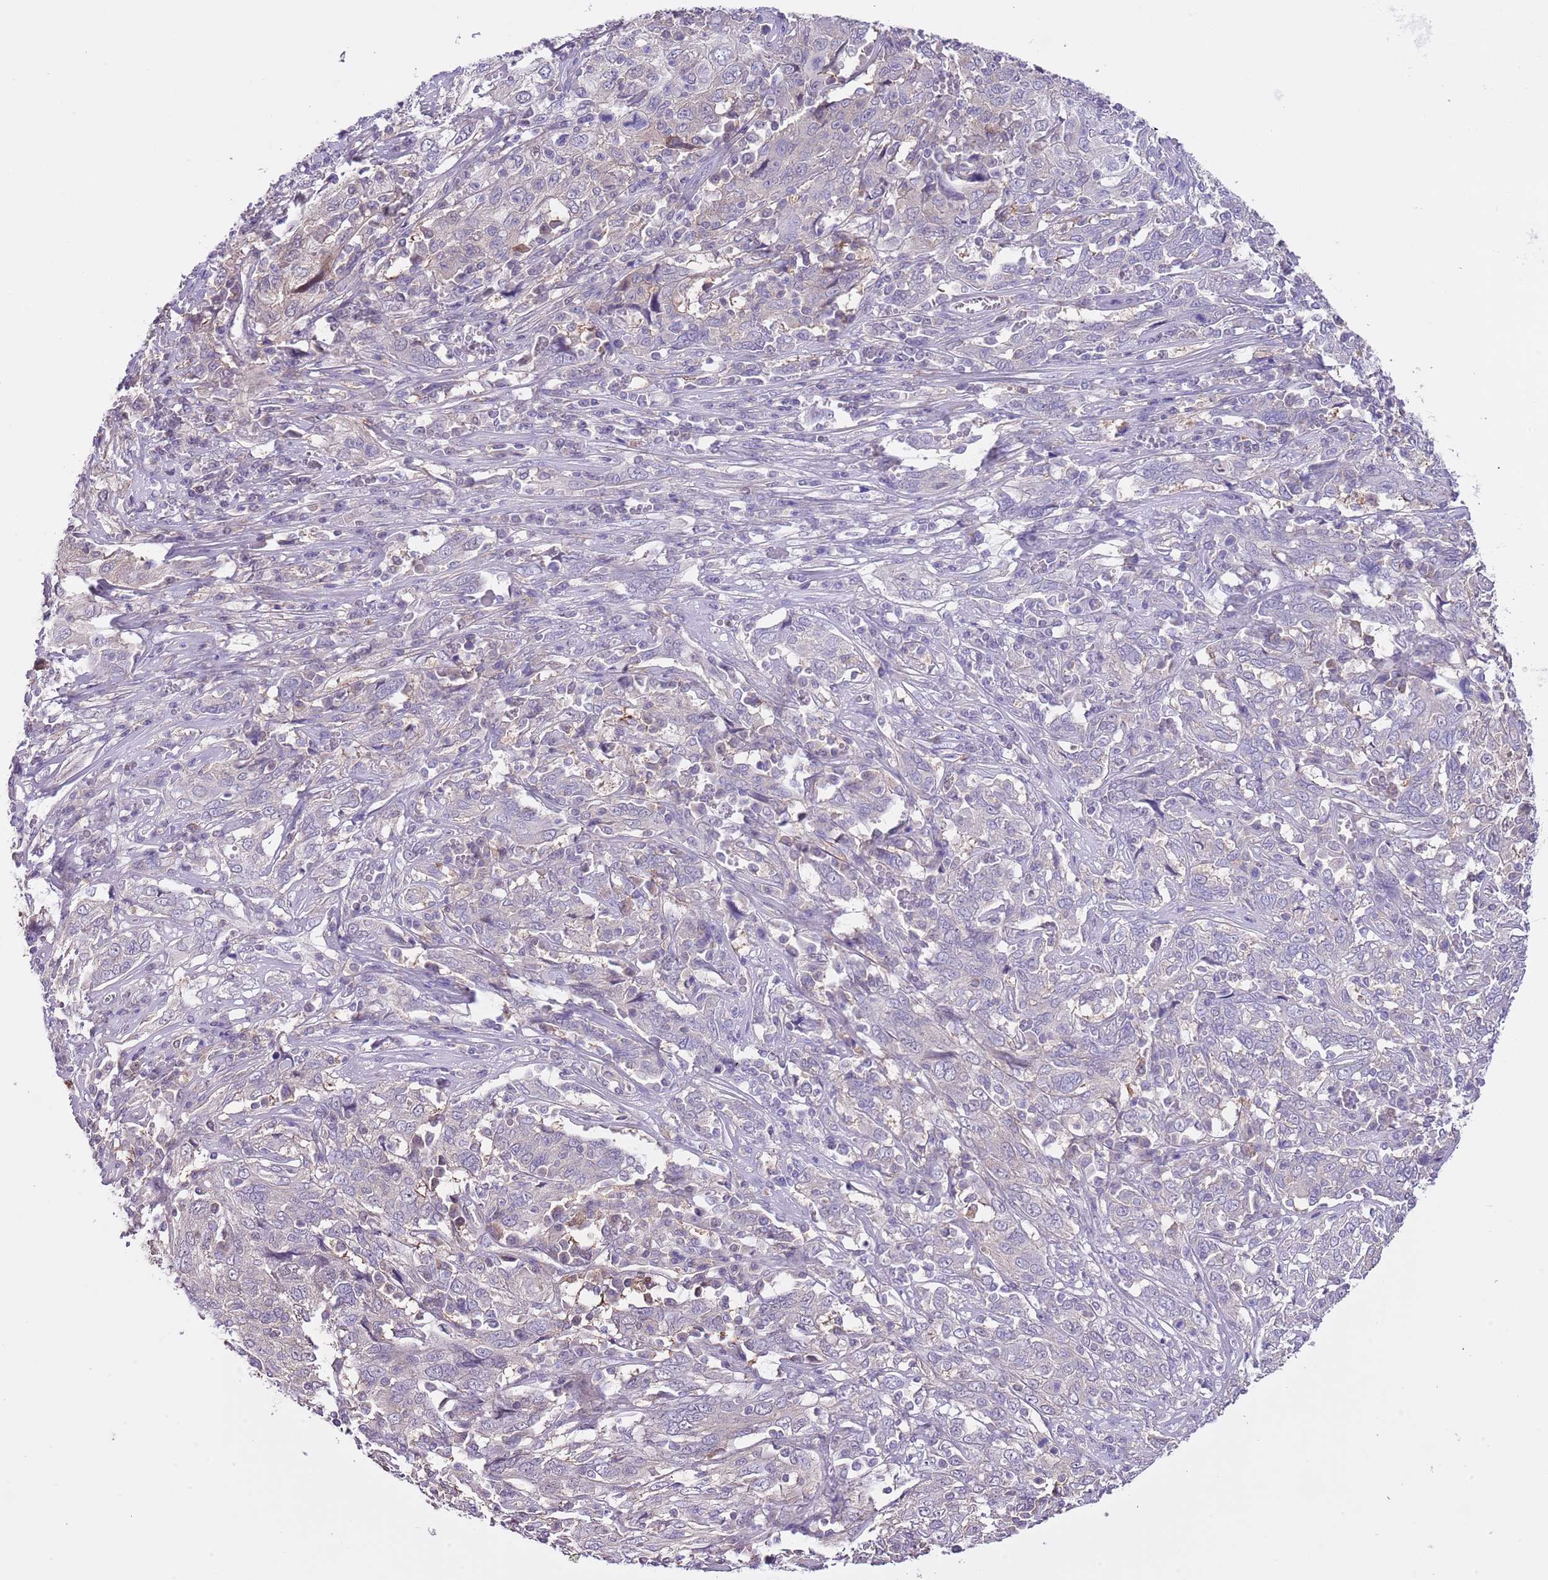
{"staining": {"intensity": "negative", "quantity": "none", "location": "none"}, "tissue": "cervical cancer", "cell_type": "Tumor cells", "image_type": "cancer", "snomed": [{"axis": "morphology", "description": "Squamous cell carcinoma, NOS"}, {"axis": "topography", "description": "Cervix"}], "caption": "This micrograph is of cervical cancer (squamous cell carcinoma) stained with IHC to label a protein in brown with the nuclei are counter-stained blue. There is no positivity in tumor cells. (Stains: DAB (3,3'-diaminobenzidine) immunohistochemistry with hematoxylin counter stain, Microscopy: brightfield microscopy at high magnification).", "gene": "PRR32", "patient": {"sex": "female", "age": 46}}